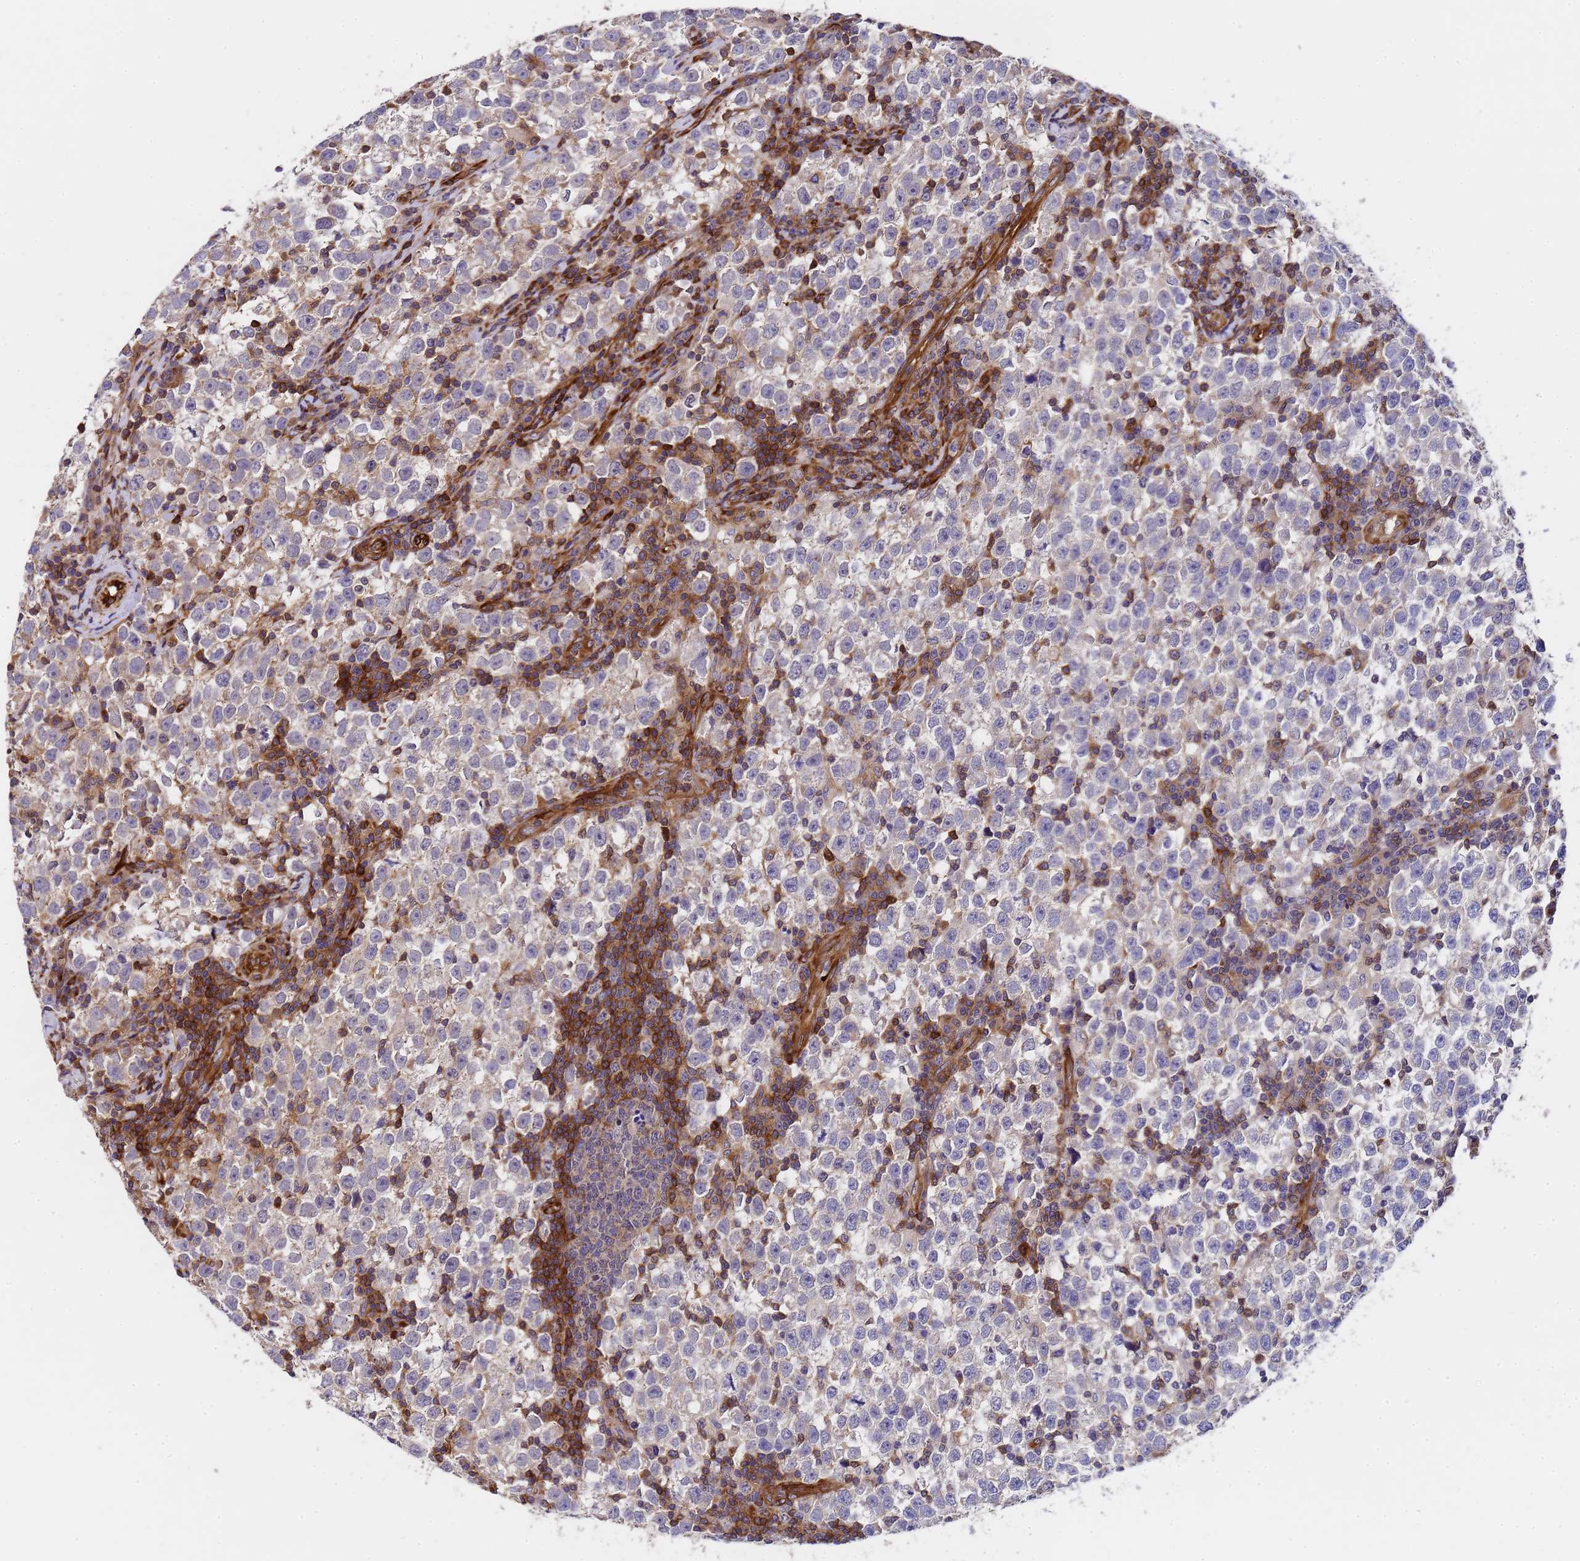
{"staining": {"intensity": "weak", "quantity": "<25%", "location": "cytoplasmic/membranous"}, "tissue": "testis cancer", "cell_type": "Tumor cells", "image_type": "cancer", "snomed": [{"axis": "morphology", "description": "Normal tissue, NOS"}, {"axis": "morphology", "description": "Seminoma, NOS"}, {"axis": "topography", "description": "Testis"}], "caption": "A micrograph of testis cancer stained for a protein reveals no brown staining in tumor cells.", "gene": "MOCS1", "patient": {"sex": "male", "age": 43}}